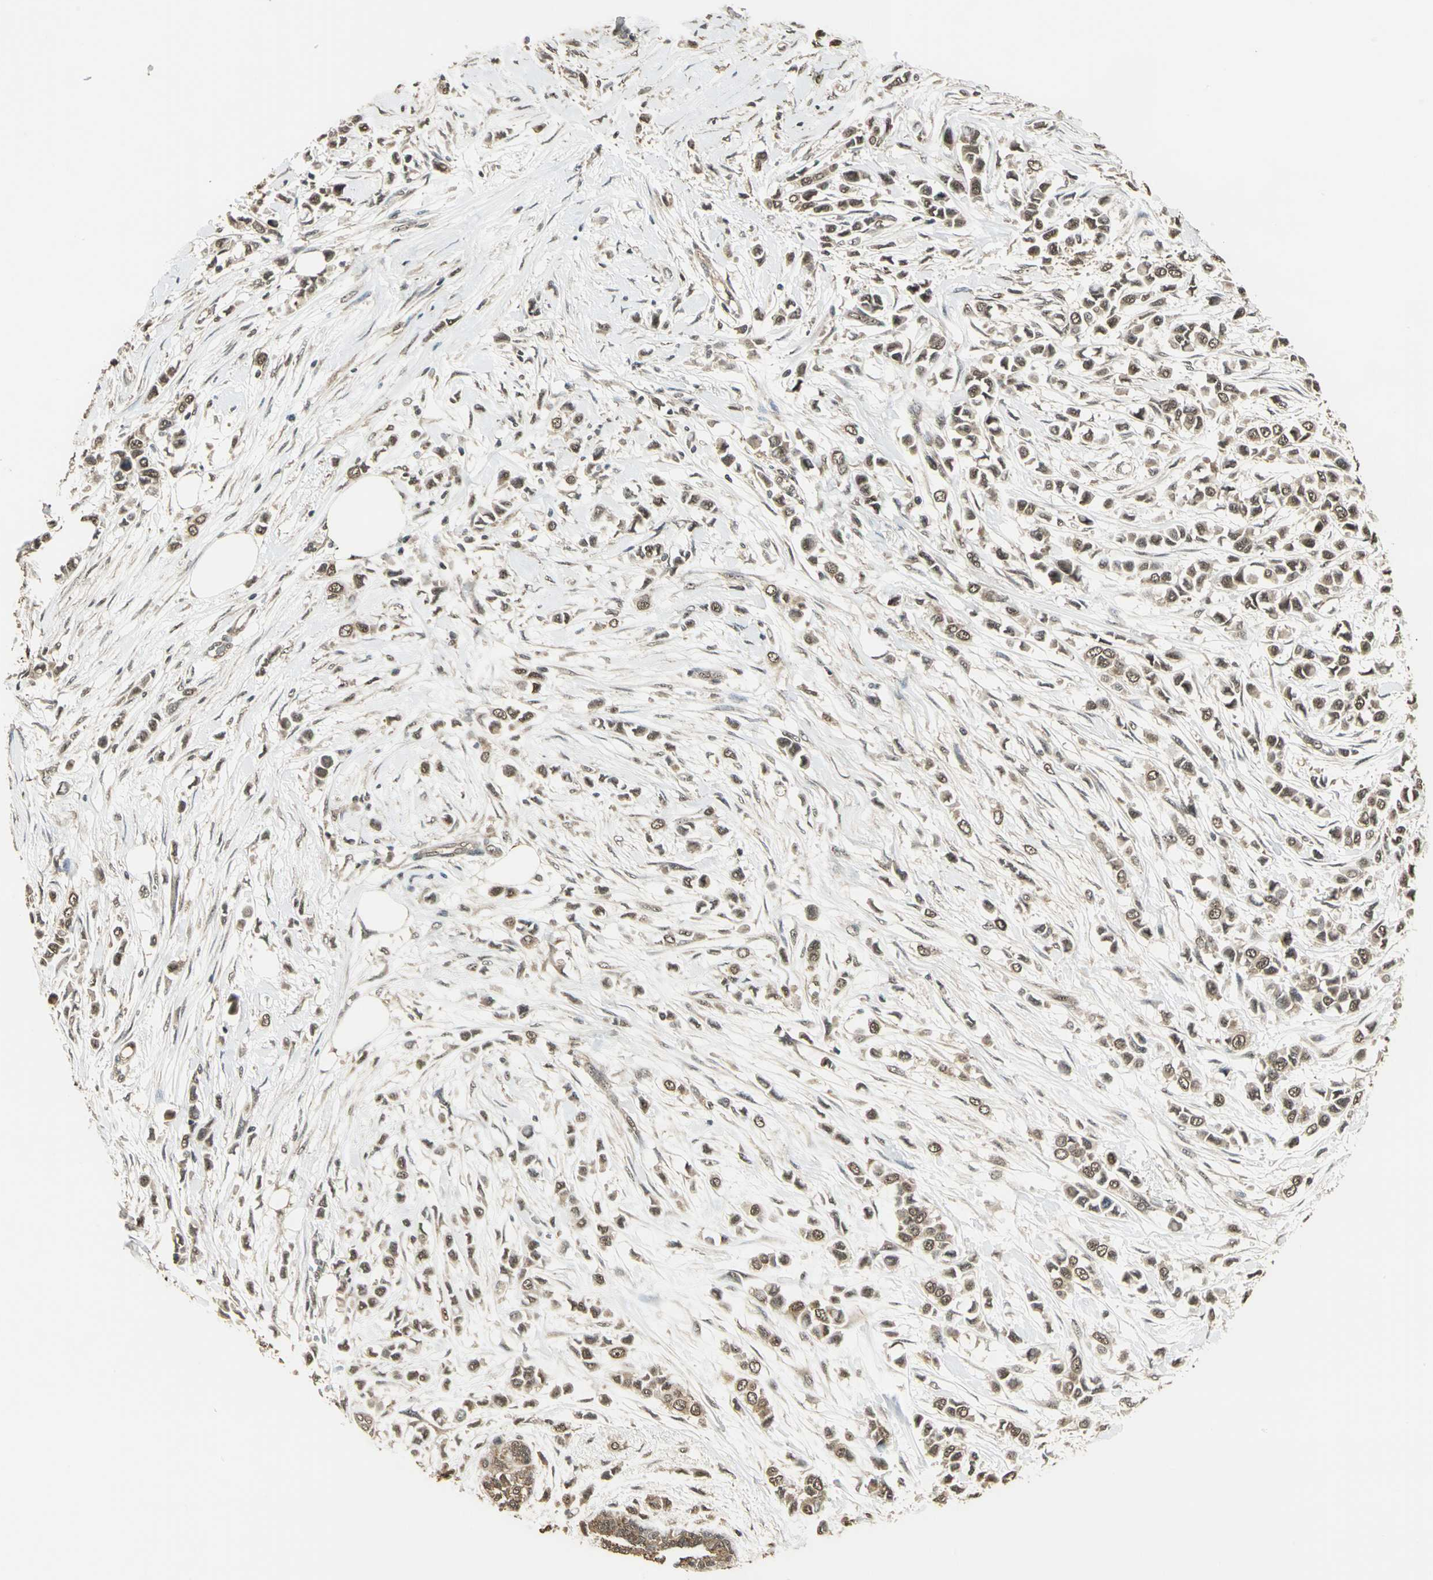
{"staining": {"intensity": "moderate", "quantity": ">75%", "location": "cytoplasmic/membranous"}, "tissue": "breast cancer", "cell_type": "Tumor cells", "image_type": "cancer", "snomed": [{"axis": "morphology", "description": "Duct carcinoma"}, {"axis": "topography", "description": "Breast"}], "caption": "Breast cancer (invasive ductal carcinoma) stained with immunohistochemistry shows moderate cytoplasmic/membranous expression in about >75% of tumor cells.", "gene": "UCHL5", "patient": {"sex": "female", "age": 68}}